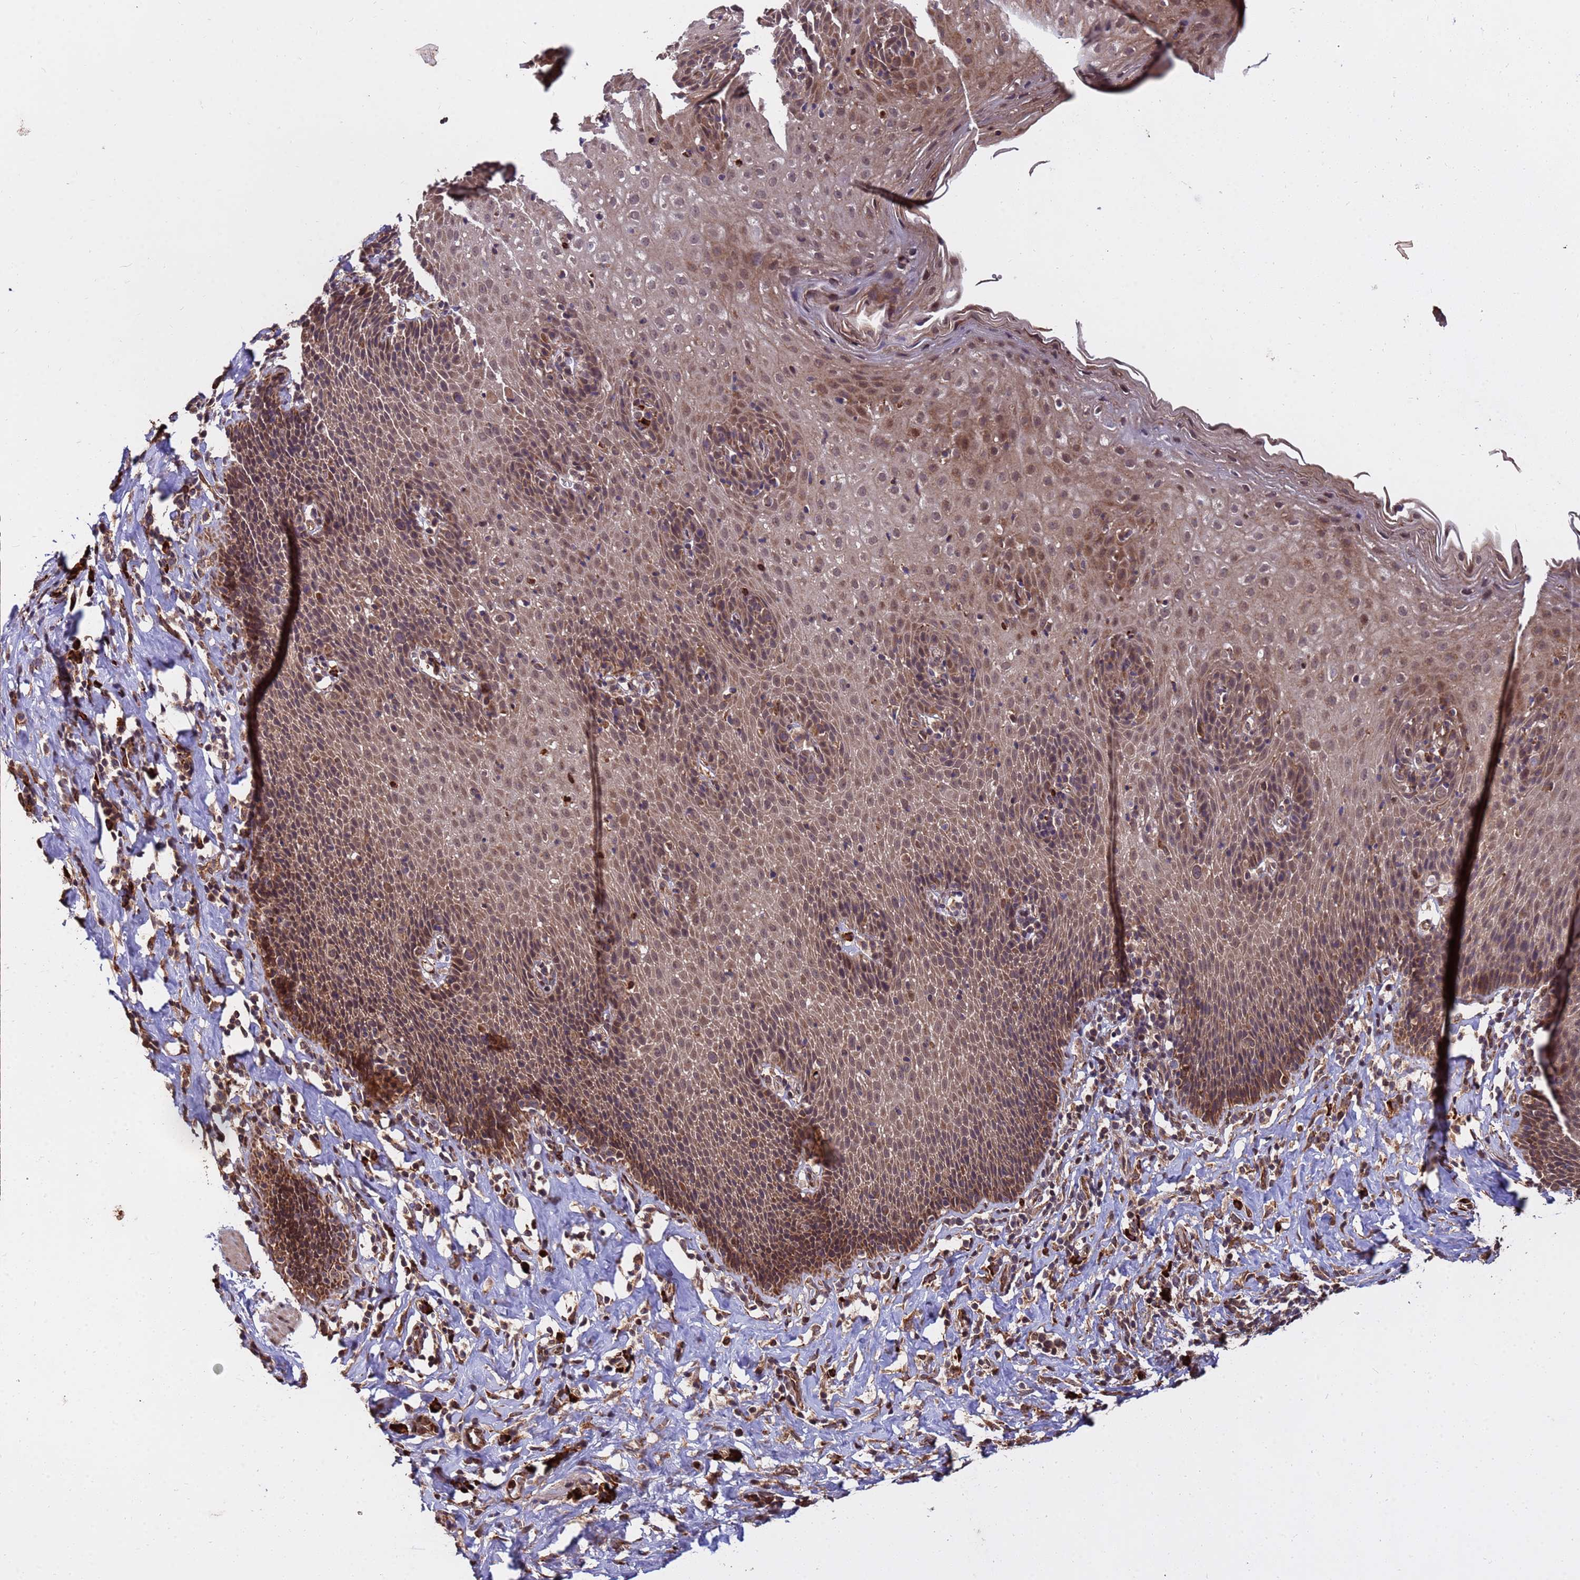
{"staining": {"intensity": "moderate", "quantity": ">75%", "location": "cytoplasmic/membranous,nuclear"}, "tissue": "esophagus", "cell_type": "Squamous epithelial cells", "image_type": "normal", "snomed": [{"axis": "morphology", "description": "Normal tissue, NOS"}, {"axis": "topography", "description": "Esophagus"}], "caption": "Immunohistochemical staining of normal esophagus displays >75% levels of moderate cytoplasmic/membranous,nuclear protein positivity in approximately >75% of squamous epithelial cells.", "gene": "ZNF619", "patient": {"sex": "female", "age": 61}}